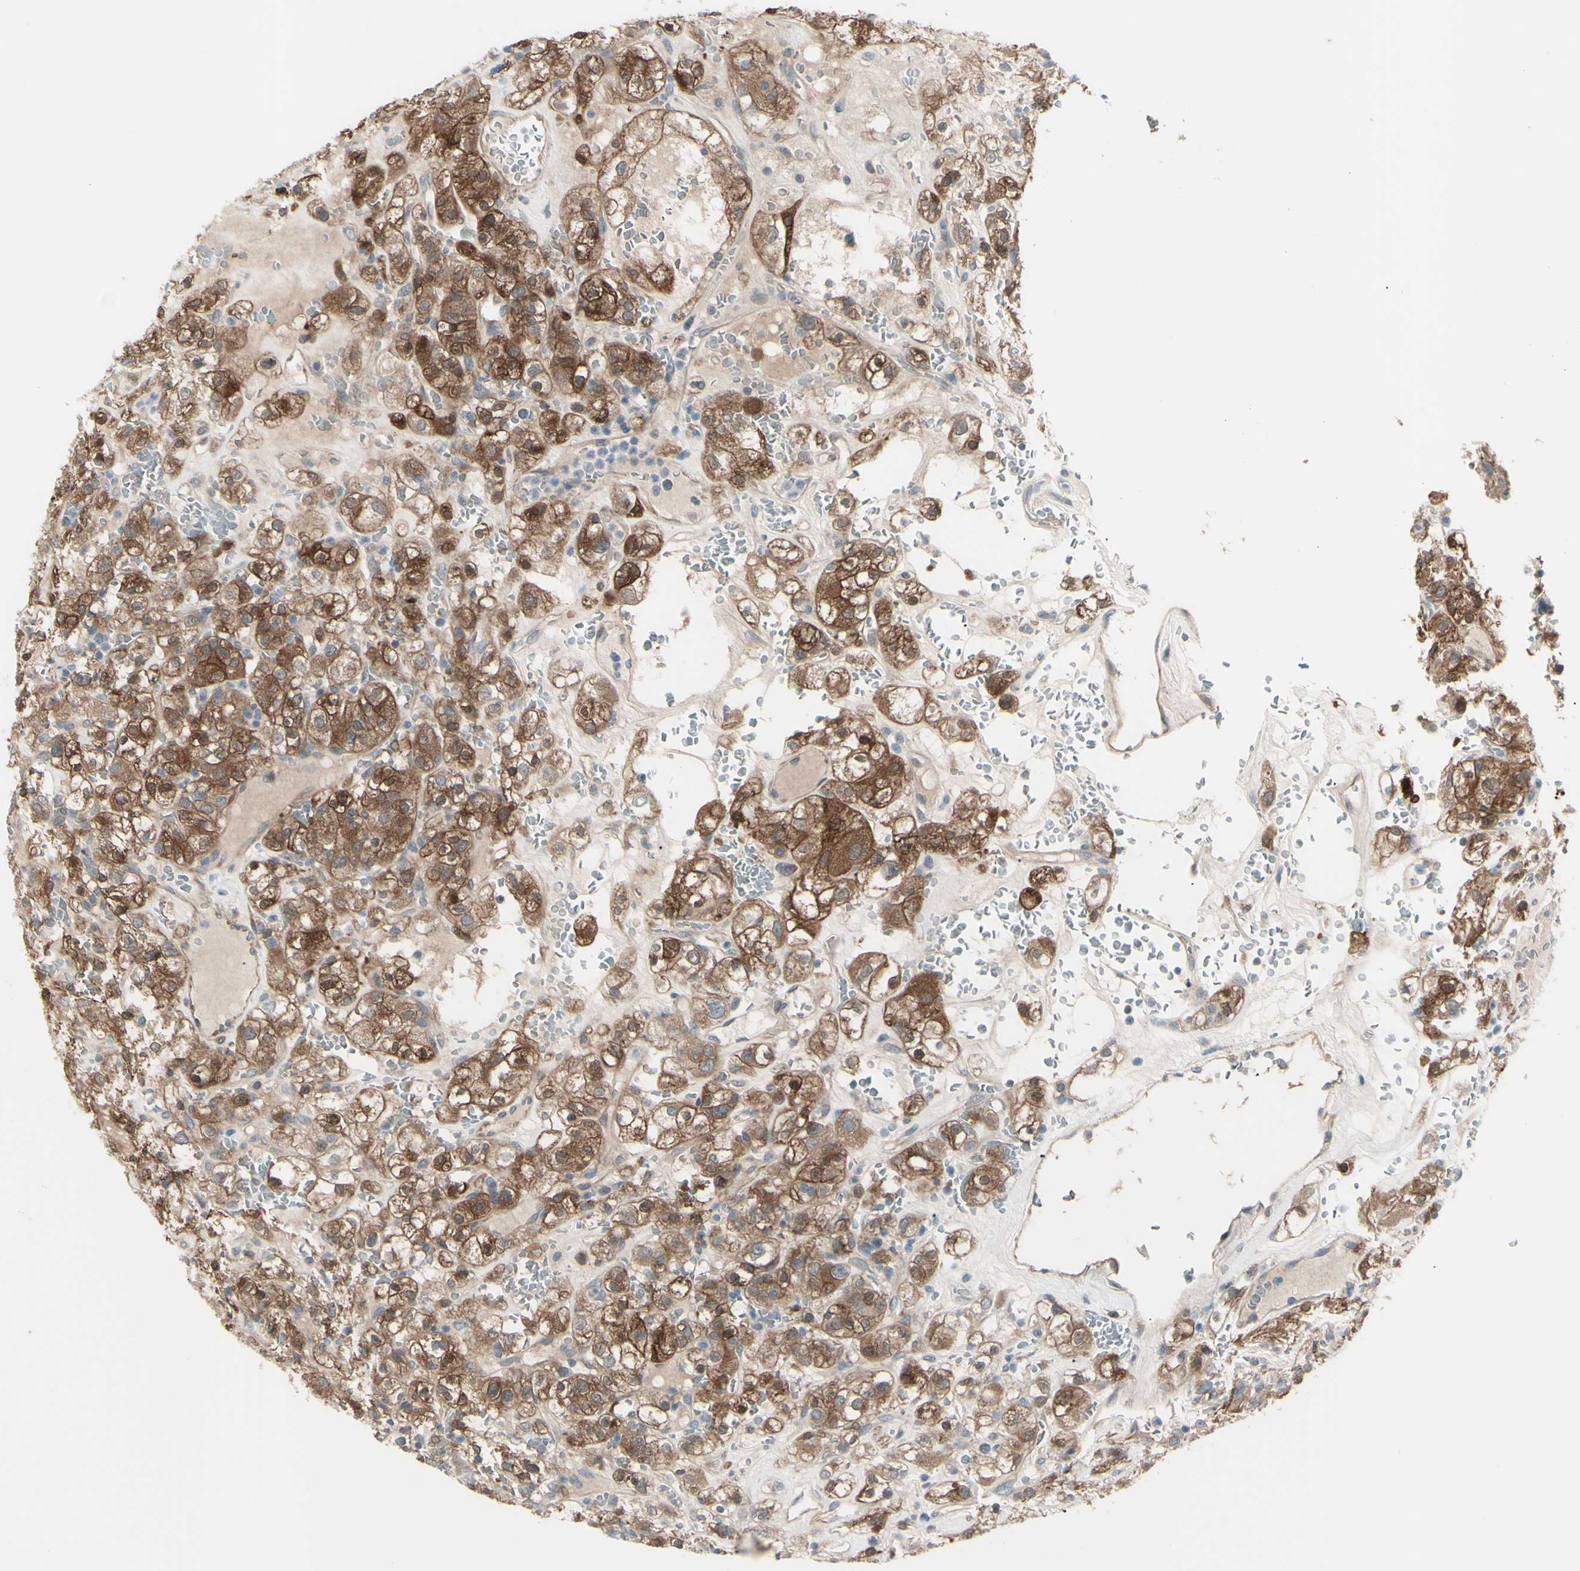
{"staining": {"intensity": "strong", "quantity": ">75%", "location": "cytoplasmic/membranous"}, "tissue": "renal cancer", "cell_type": "Tumor cells", "image_type": "cancer", "snomed": [{"axis": "morphology", "description": "Normal tissue, NOS"}, {"axis": "morphology", "description": "Adenocarcinoma, NOS"}, {"axis": "topography", "description": "Kidney"}], "caption": "Strong cytoplasmic/membranous expression for a protein is present in about >75% of tumor cells of renal cancer (adenocarcinoma) using immunohistochemistry.", "gene": "LRRK1", "patient": {"sex": "female", "age": 72}}